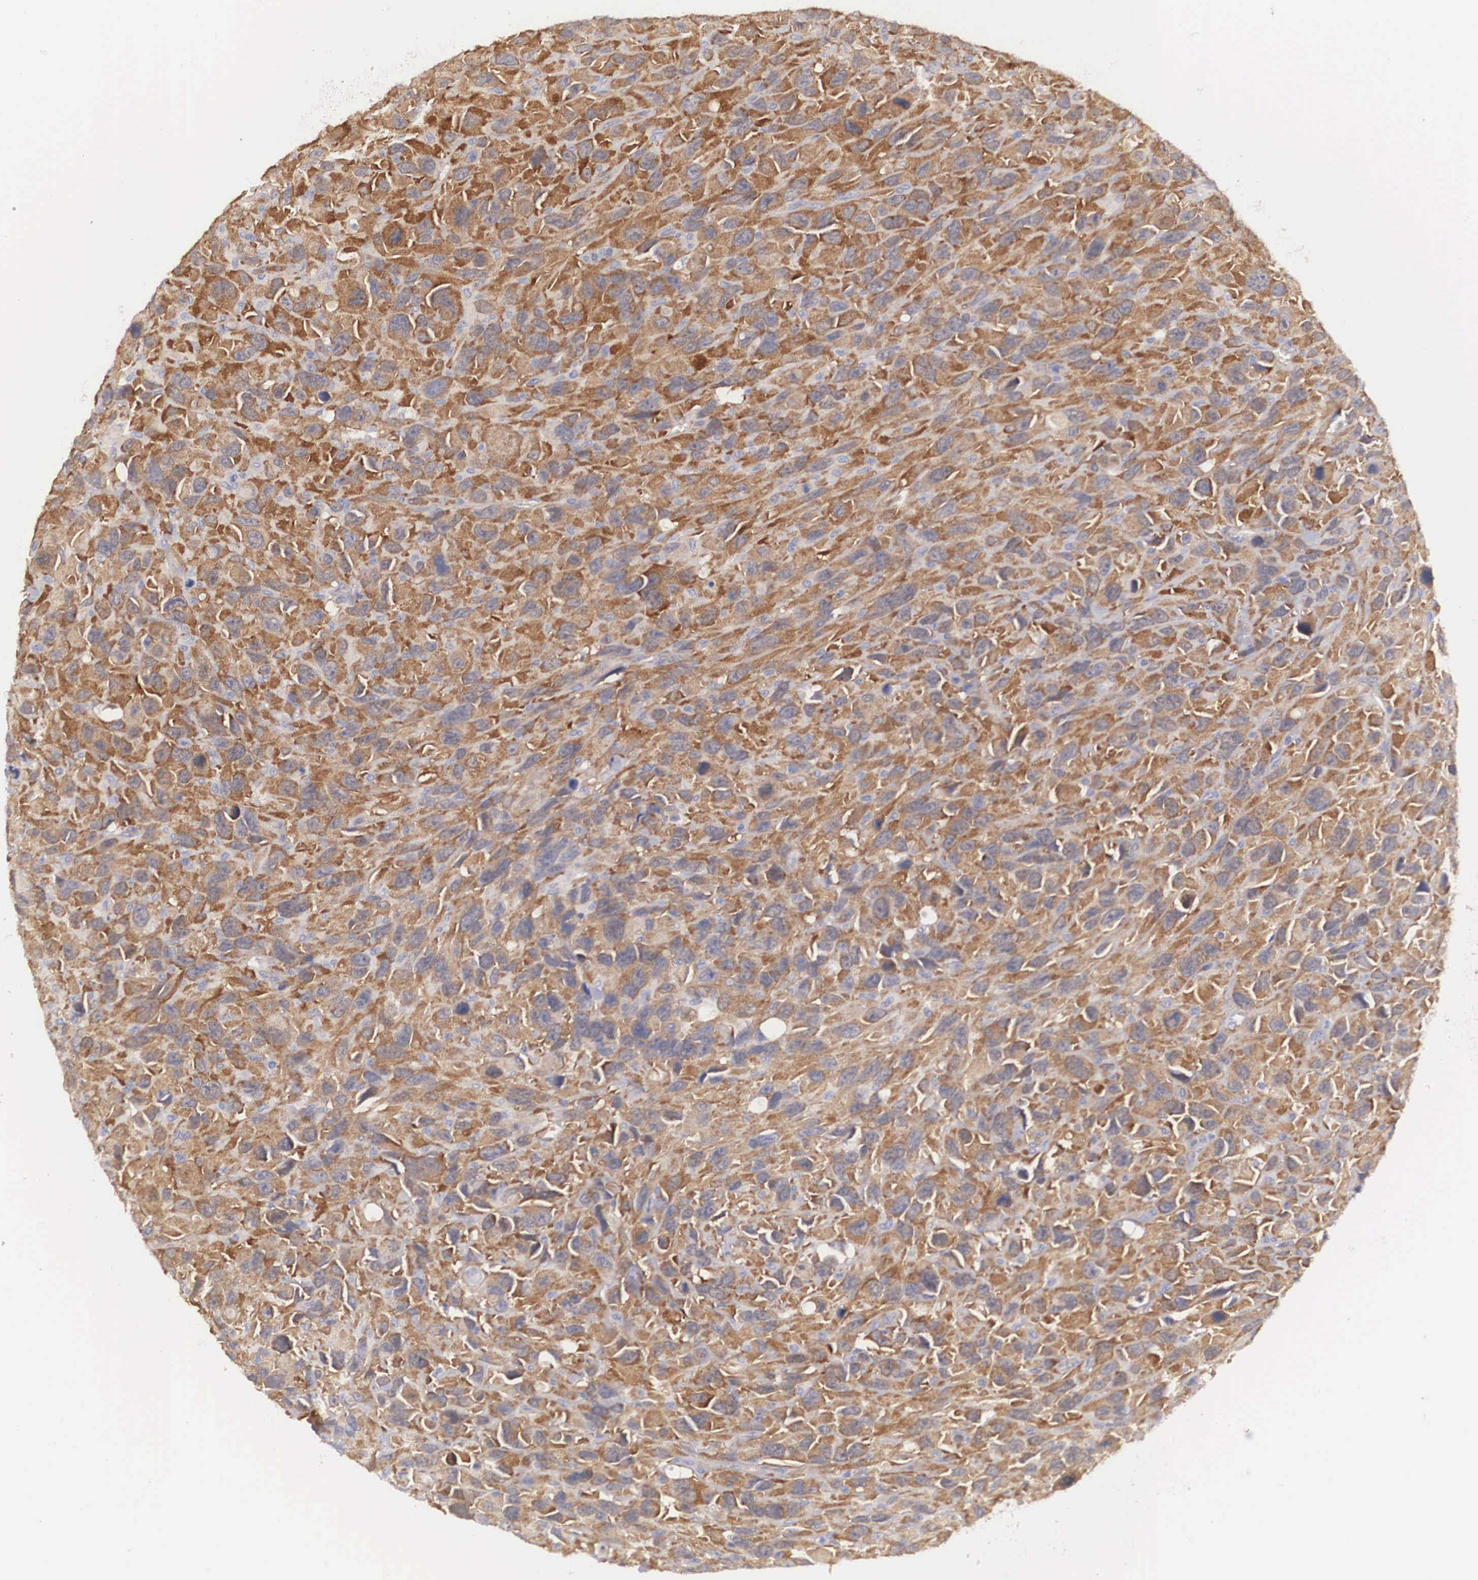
{"staining": {"intensity": "strong", "quantity": ">75%", "location": "cytoplasmic/membranous"}, "tissue": "renal cancer", "cell_type": "Tumor cells", "image_type": "cancer", "snomed": [{"axis": "morphology", "description": "Adenocarcinoma, NOS"}, {"axis": "topography", "description": "Kidney"}], "caption": "Immunohistochemical staining of human renal adenocarcinoma reveals high levels of strong cytoplasmic/membranous staining in about >75% of tumor cells.", "gene": "TXLNG", "patient": {"sex": "male", "age": 79}}